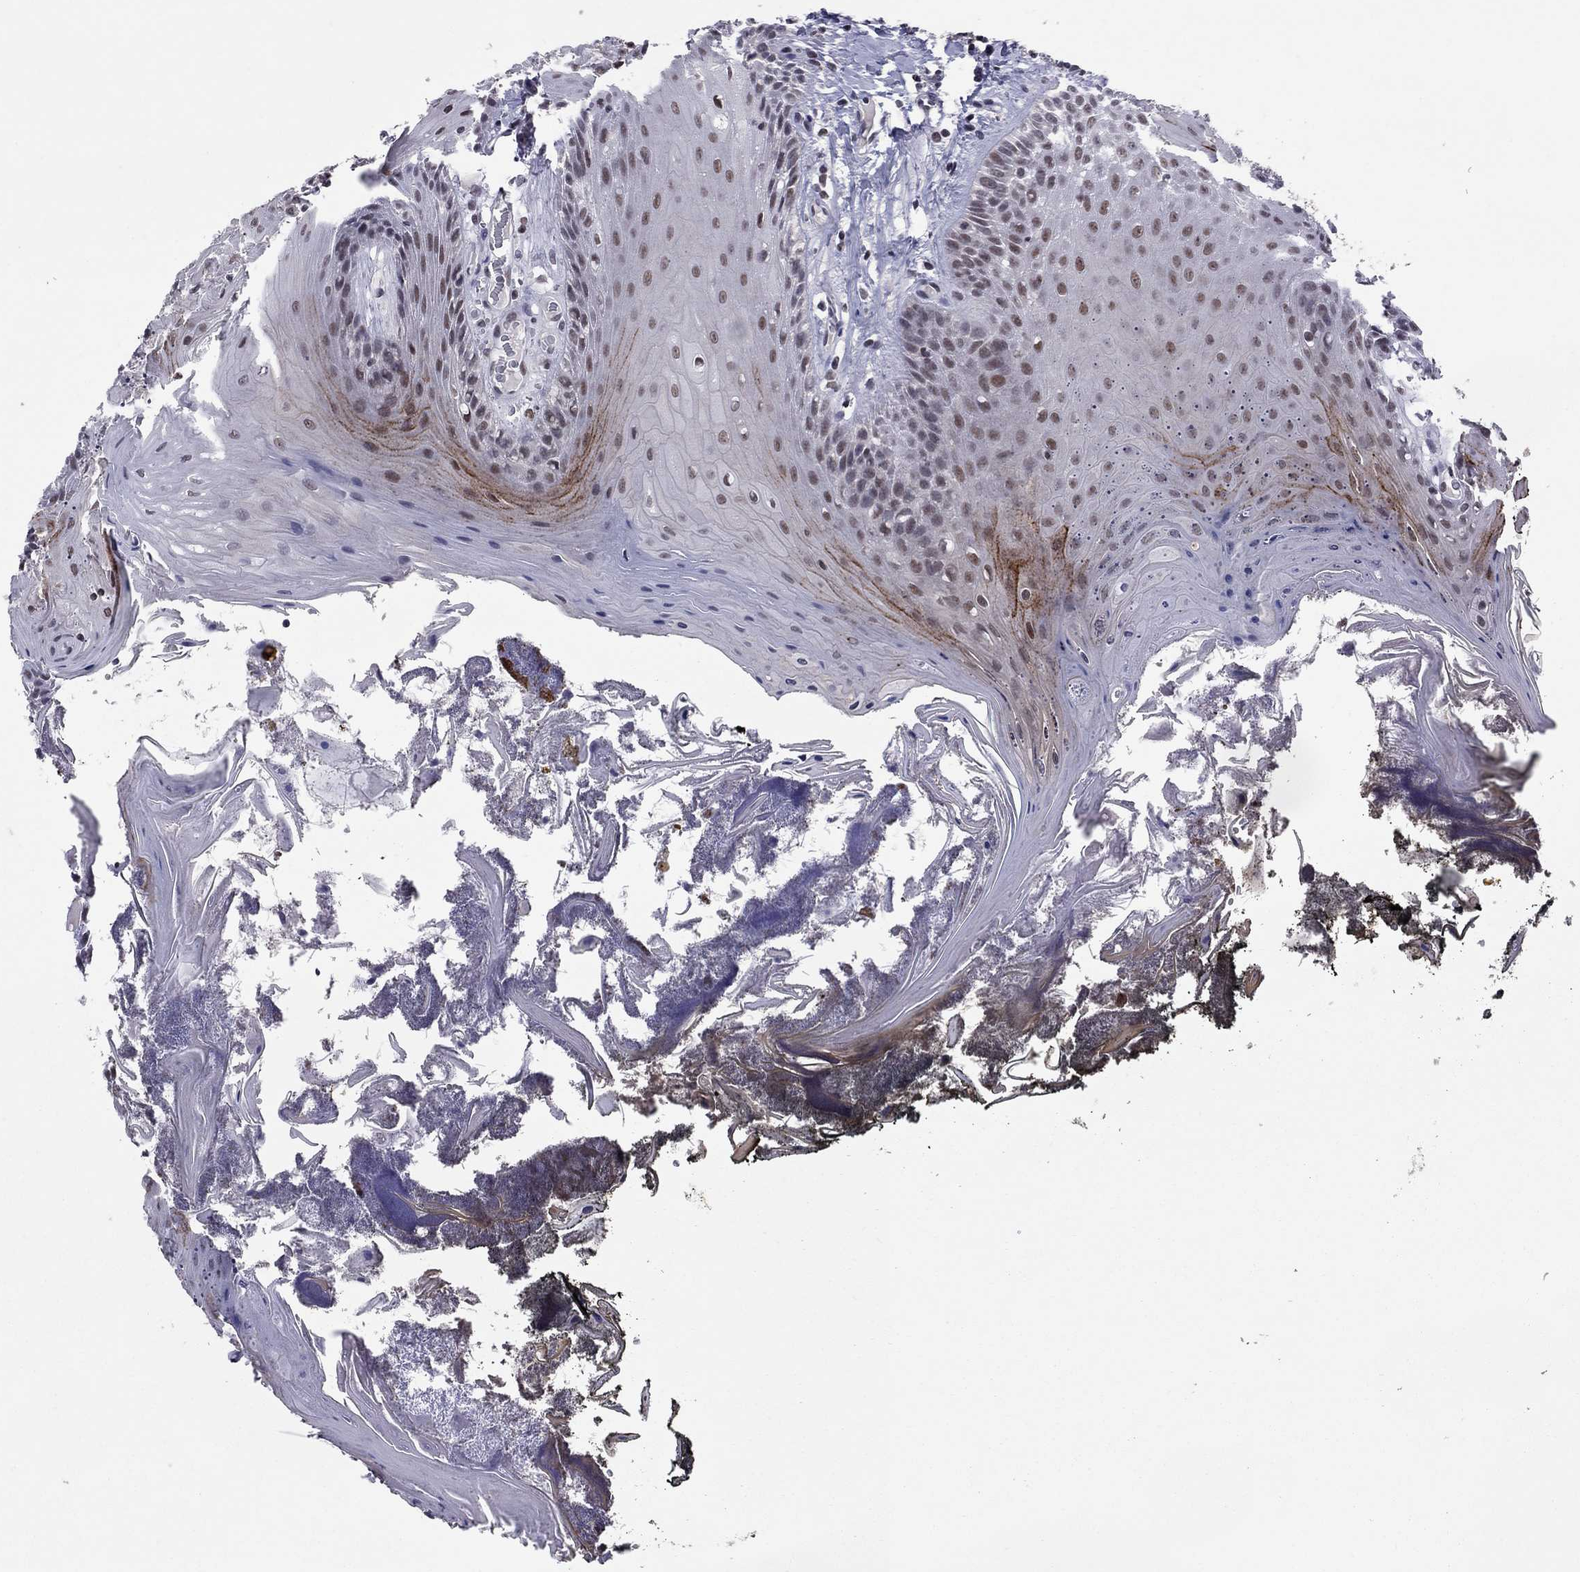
{"staining": {"intensity": "strong", "quantity": "<25%", "location": "cytoplasmic/membranous"}, "tissue": "oral mucosa", "cell_type": "Squamous epithelial cells", "image_type": "normal", "snomed": [{"axis": "morphology", "description": "Normal tissue, NOS"}, {"axis": "topography", "description": "Oral tissue"}], "caption": "Immunohistochemistry (DAB (3,3'-diaminobenzidine)) staining of benign human oral mucosa exhibits strong cytoplasmic/membranous protein expression in approximately <25% of squamous epithelial cells.", "gene": "TAF9", "patient": {"sex": "male", "age": 9}}